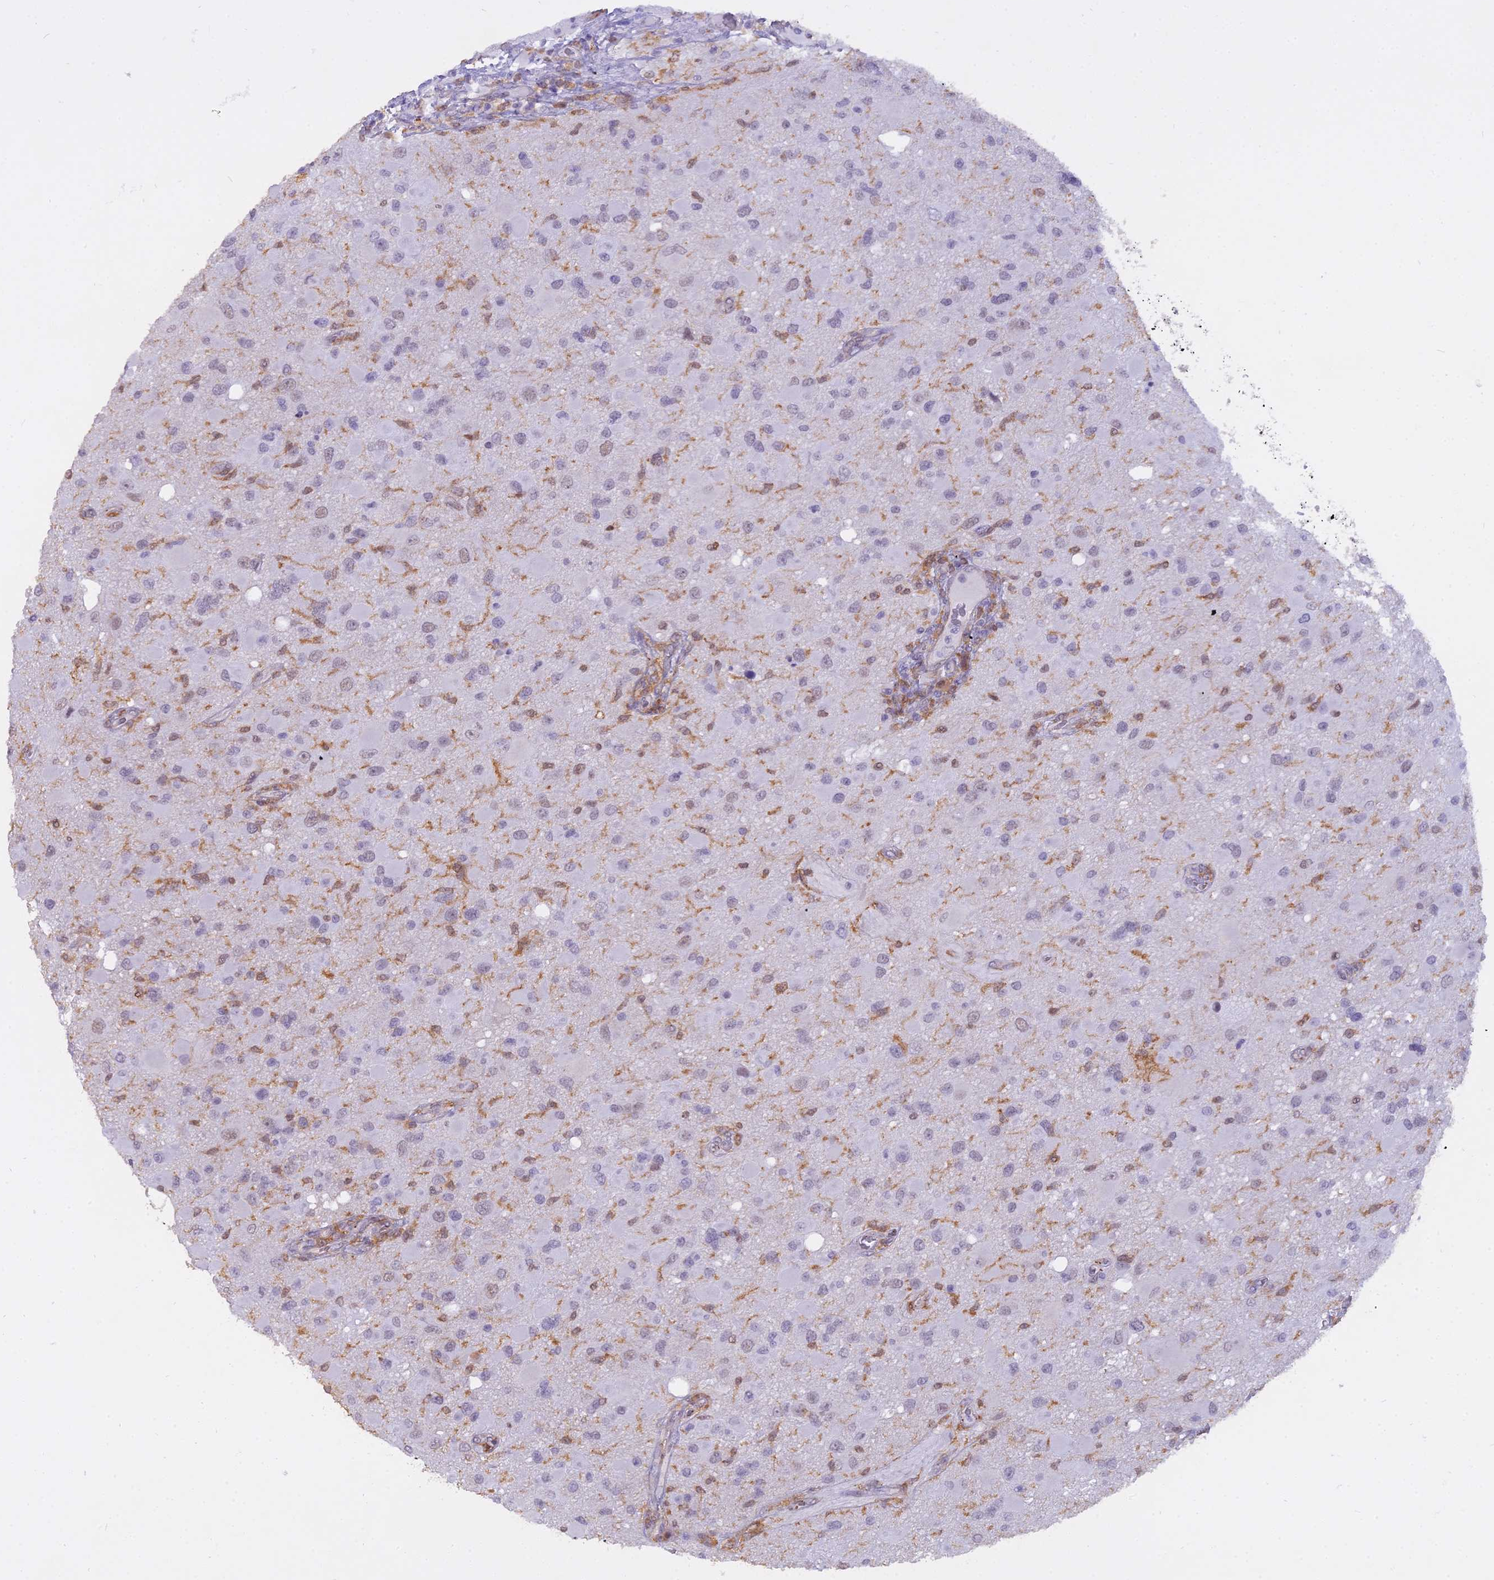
{"staining": {"intensity": "weak", "quantity": "<25%", "location": "nuclear"}, "tissue": "glioma", "cell_type": "Tumor cells", "image_type": "cancer", "snomed": [{"axis": "morphology", "description": "Glioma, malignant, High grade"}, {"axis": "topography", "description": "Brain"}], "caption": "Glioma was stained to show a protein in brown. There is no significant positivity in tumor cells.", "gene": "BLNK", "patient": {"sex": "male", "age": 53}}